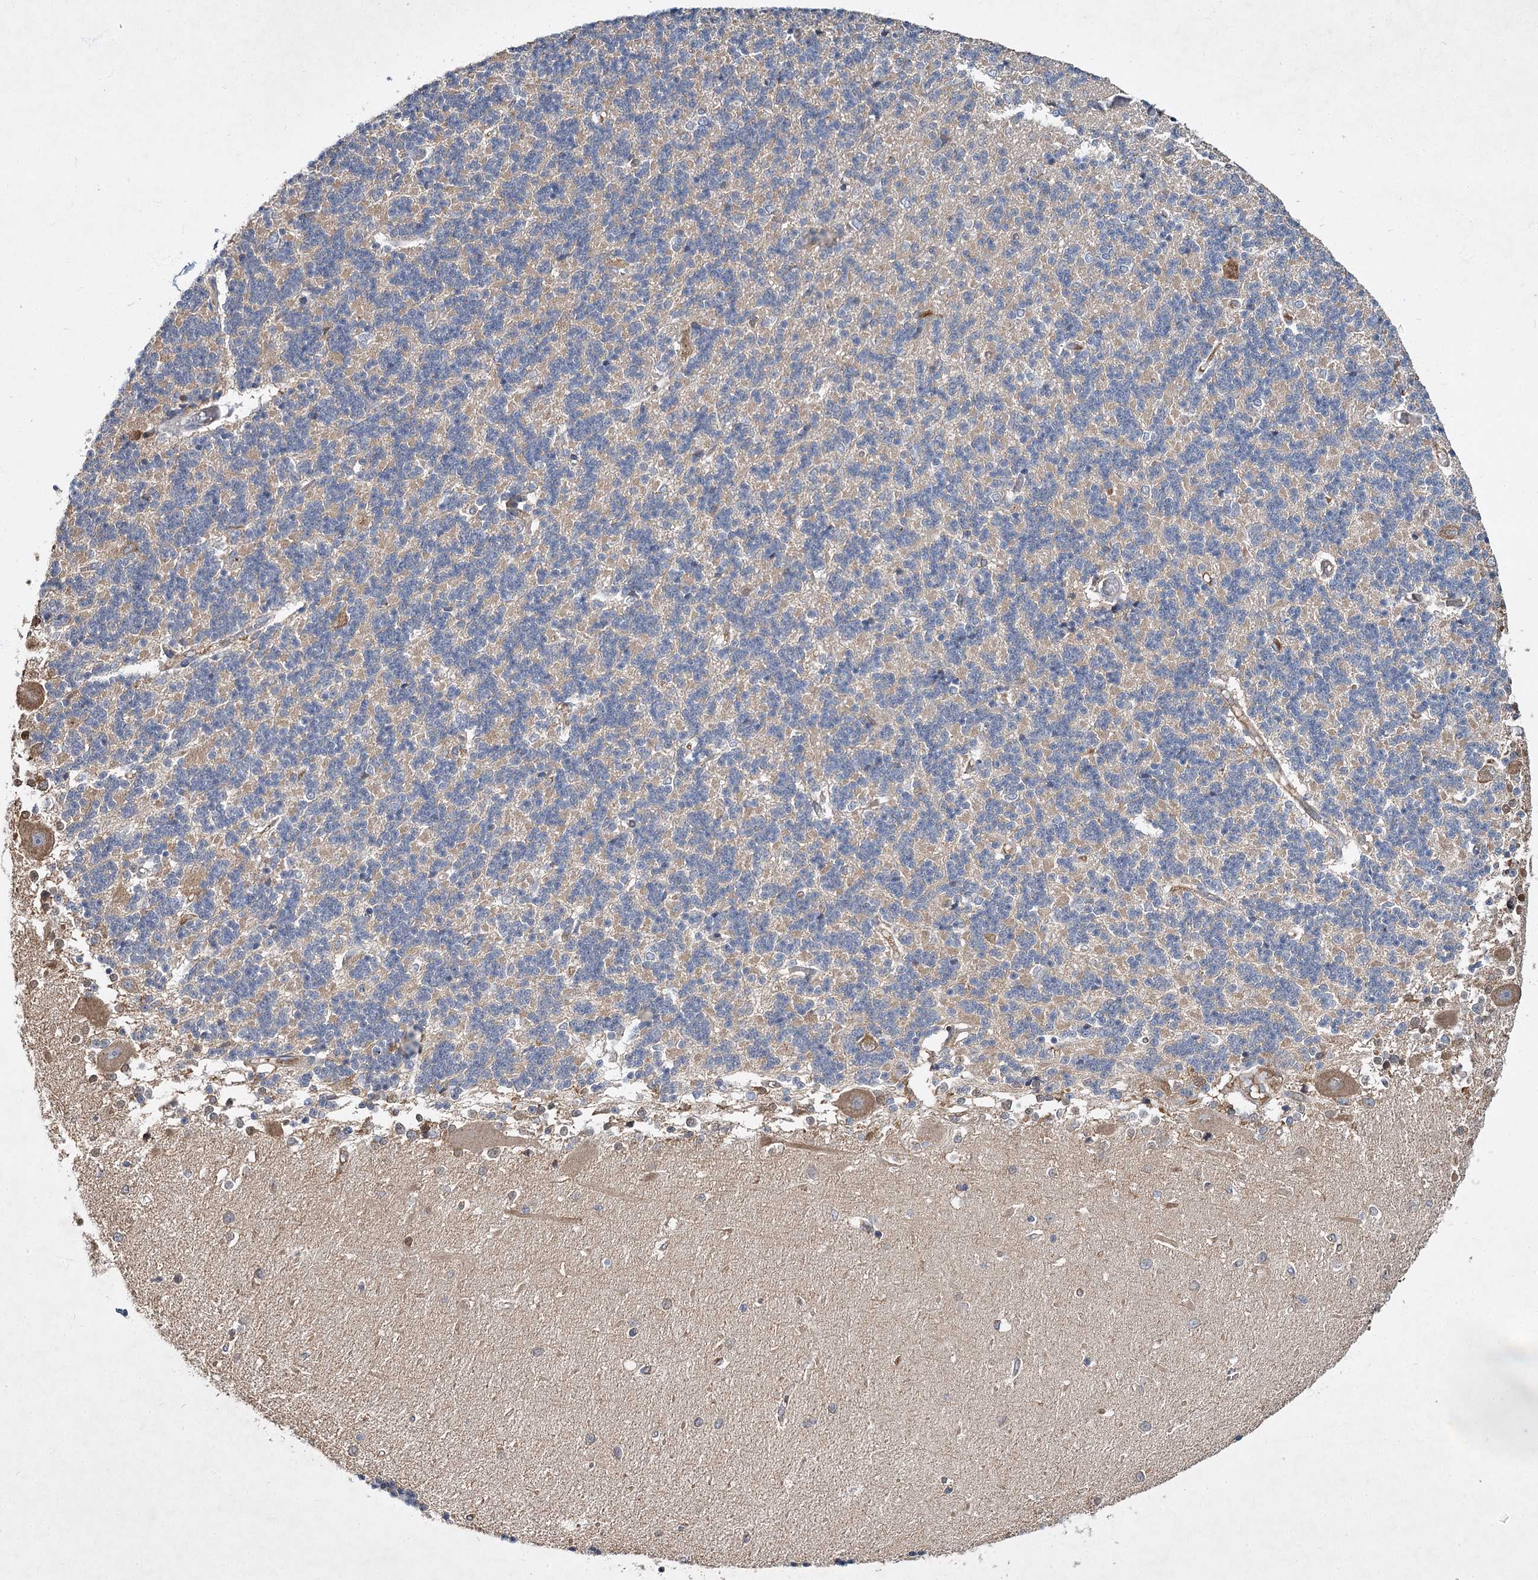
{"staining": {"intensity": "weak", "quantity": "25%-75%", "location": "cytoplasmic/membranous"}, "tissue": "cerebellum", "cell_type": "Cells in granular layer", "image_type": "normal", "snomed": [{"axis": "morphology", "description": "Normal tissue, NOS"}, {"axis": "topography", "description": "Cerebellum"}], "caption": "DAB (3,3'-diaminobenzidine) immunohistochemical staining of benign cerebellum exhibits weak cytoplasmic/membranous protein staining in about 25%-75% of cells in granular layer. (Stains: DAB (3,3'-diaminobenzidine) in brown, nuclei in blue, Microscopy: brightfield microscopy at high magnification).", "gene": "MFN1", "patient": {"sex": "male", "age": 37}}